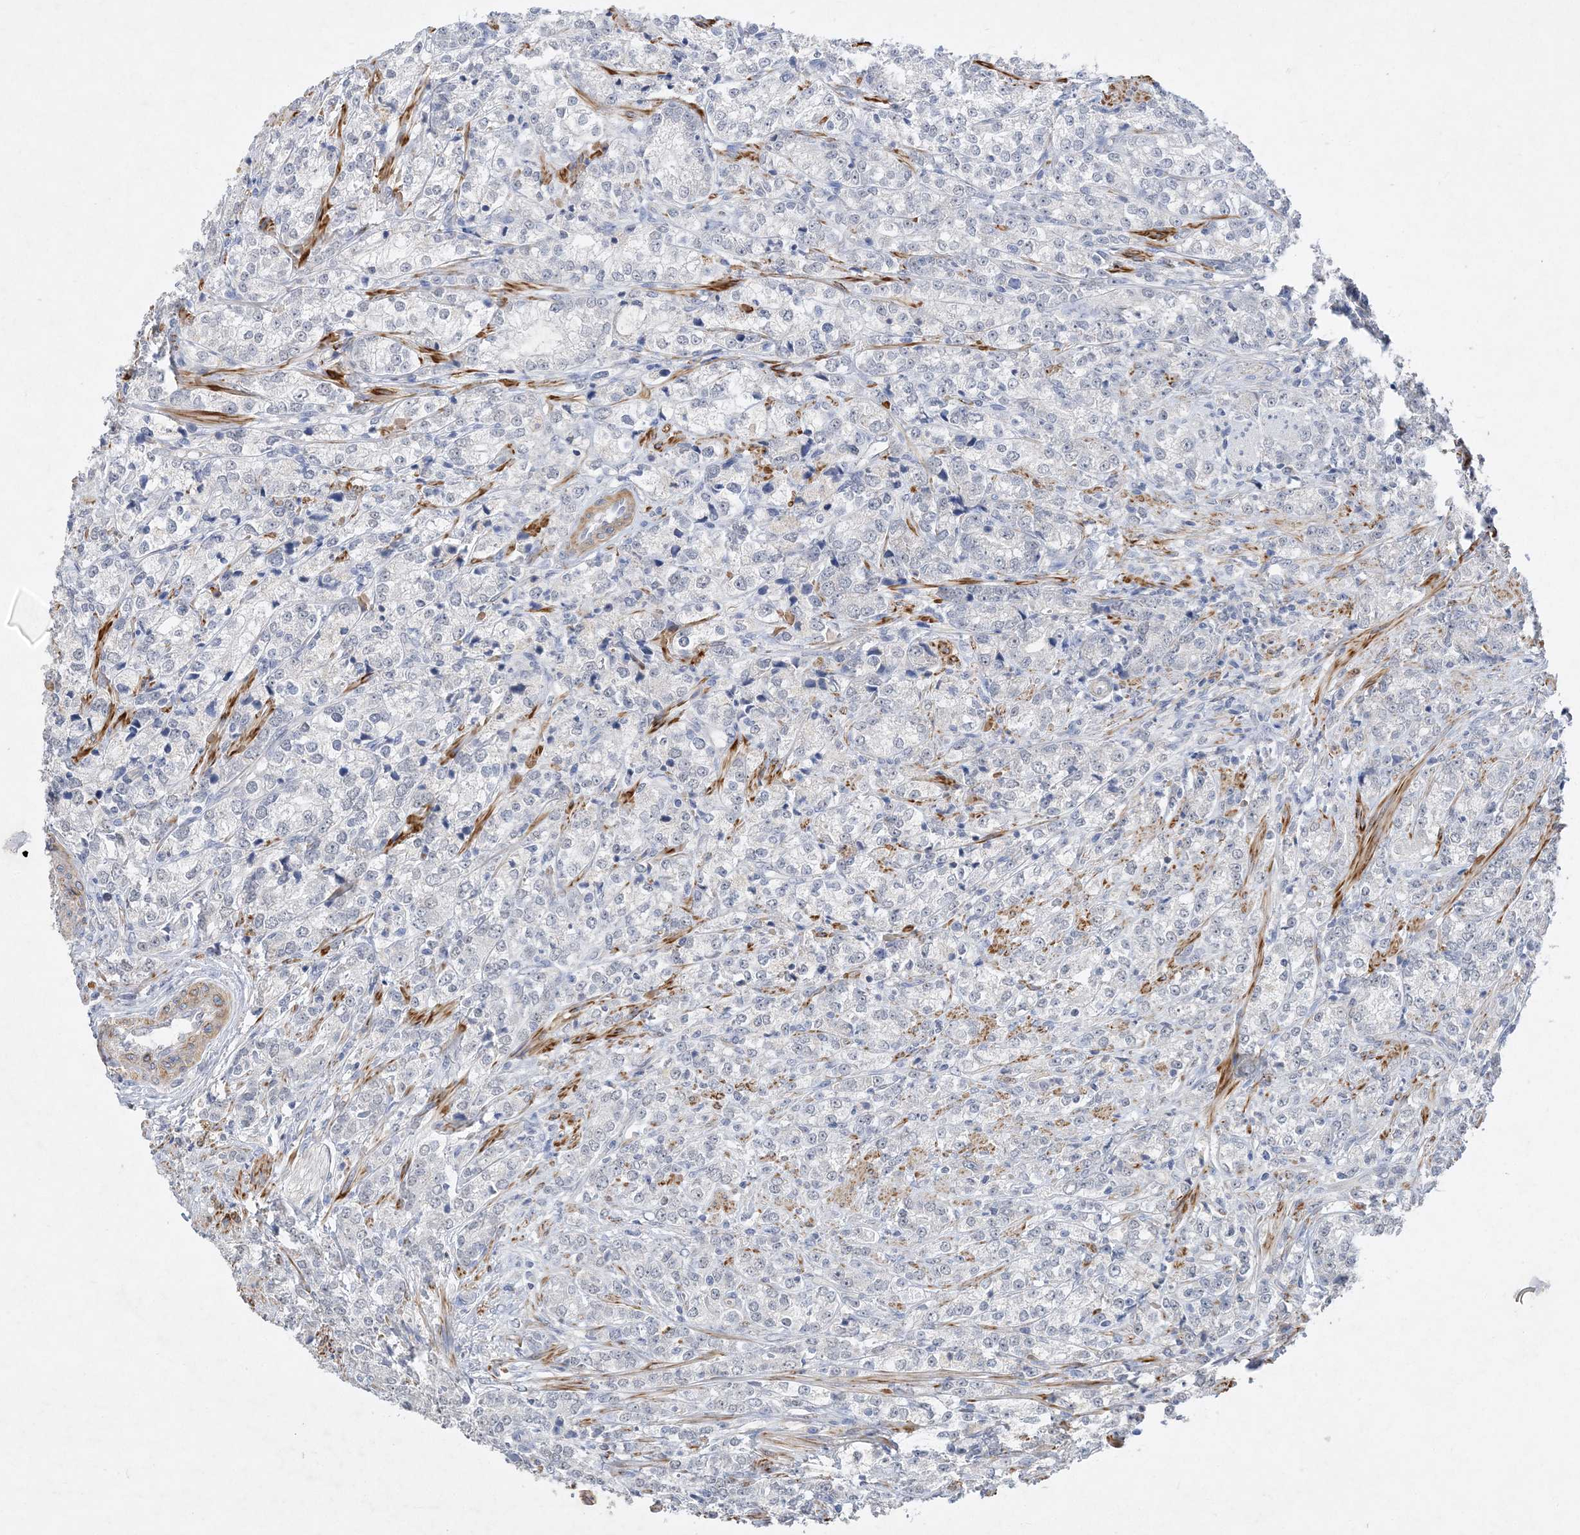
{"staining": {"intensity": "negative", "quantity": "none", "location": "none"}, "tissue": "prostate cancer", "cell_type": "Tumor cells", "image_type": "cancer", "snomed": [{"axis": "morphology", "description": "Adenocarcinoma, High grade"}, {"axis": "topography", "description": "Prostate"}], "caption": "Immunohistochemistry (IHC) histopathology image of neoplastic tissue: human prostate cancer (adenocarcinoma (high-grade)) stained with DAB shows no significant protein staining in tumor cells.", "gene": "C11orf58", "patient": {"sex": "male", "age": 69}}